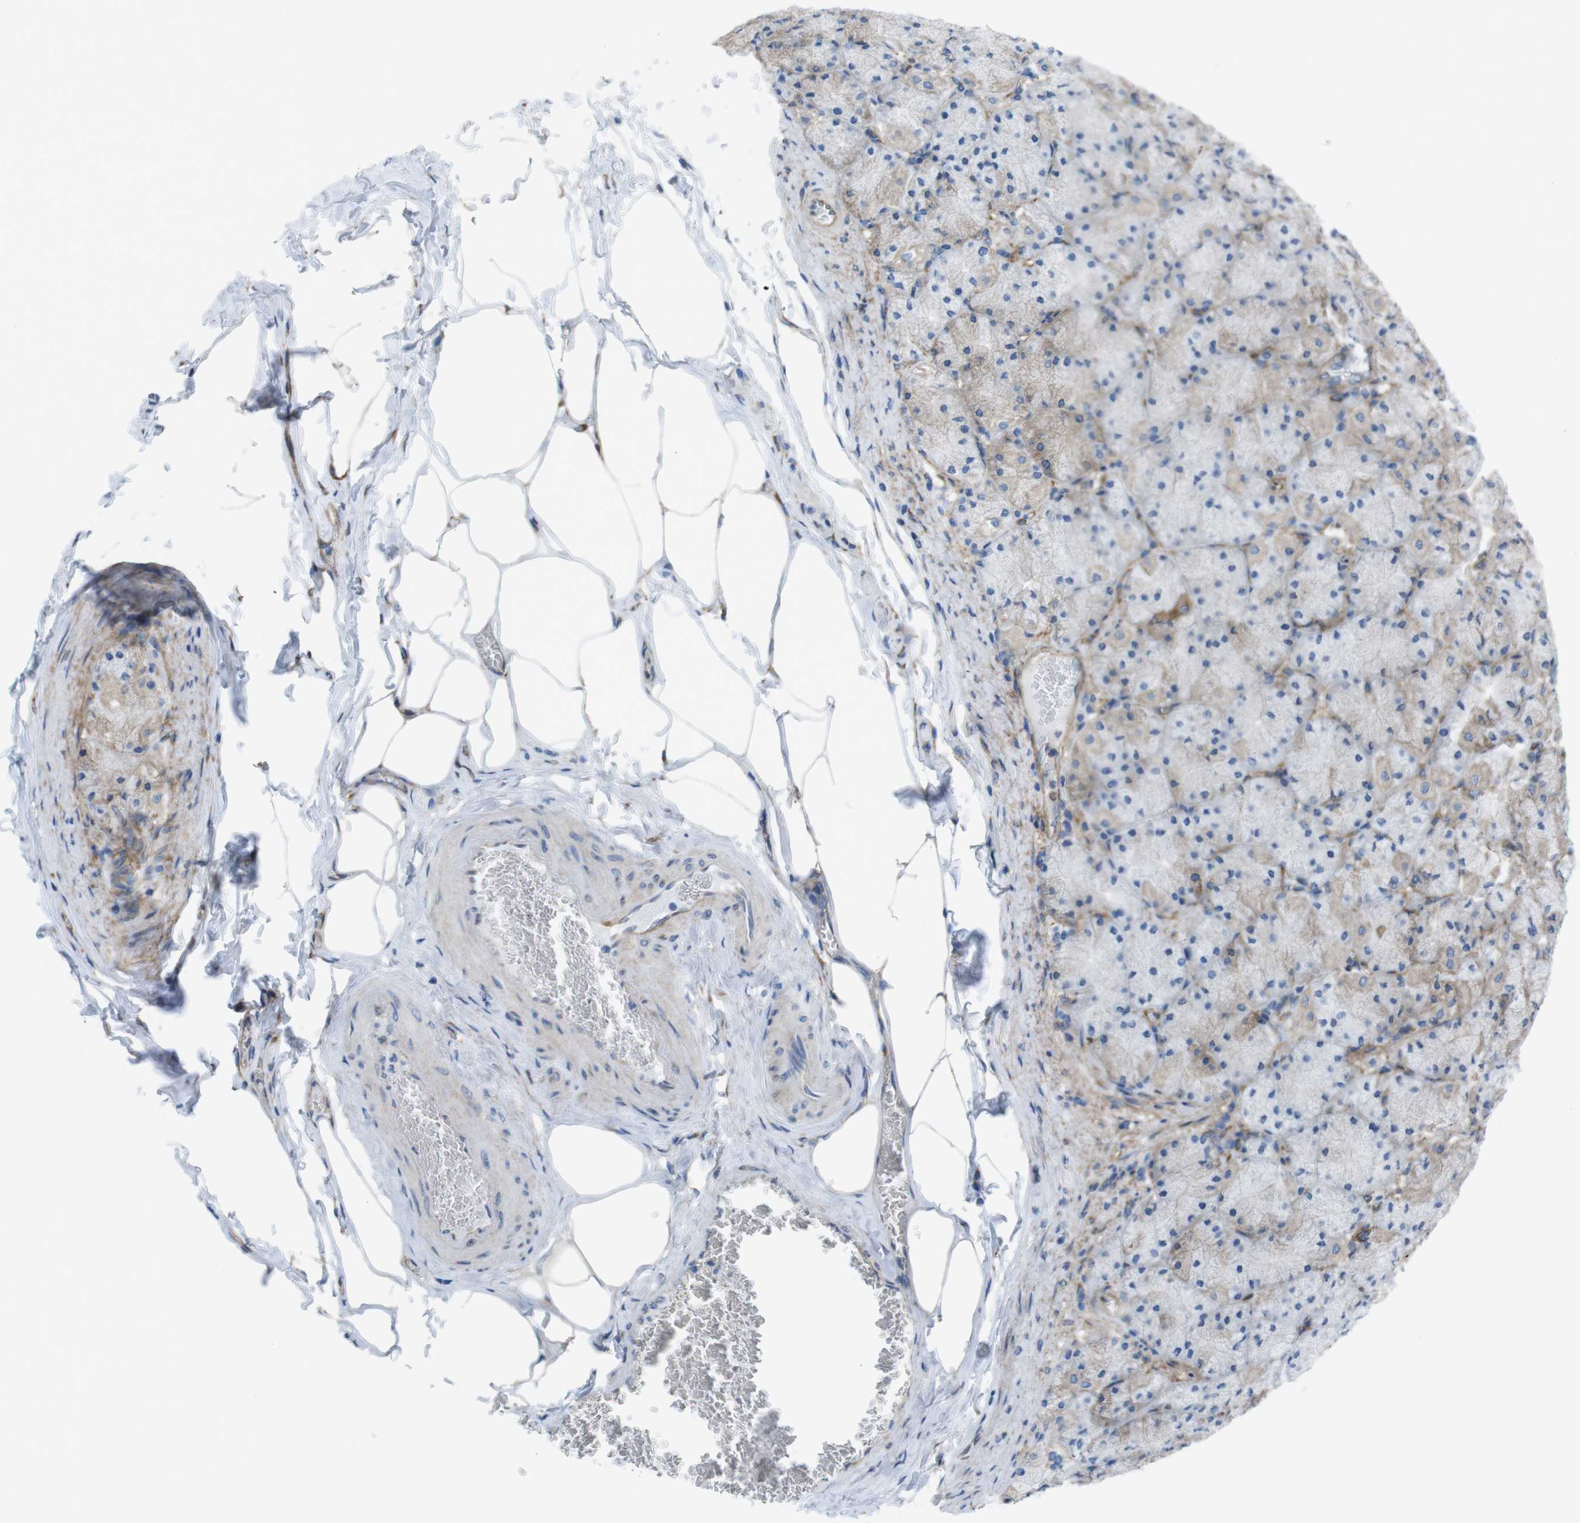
{"staining": {"intensity": "strong", "quantity": "25%-75%", "location": "cytoplasmic/membranous"}, "tissue": "stomach", "cell_type": "Glandular cells", "image_type": "normal", "snomed": [{"axis": "morphology", "description": "Normal tissue, NOS"}, {"axis": "topography", "description": "Stomach, upper"}], "caption": "The photomicrograph demonstrates immunohistochemical staining of unremarkable stomach. There is strong cytoplasmic/membranous staining is identified in approximately 25%-75% of glandular cells. Immunohistochemistry stains the protein of interest in brown and the nuclei are stained blue.", "gene": "DIAPH2", "patient": {"sex": "female", "age": 56}}